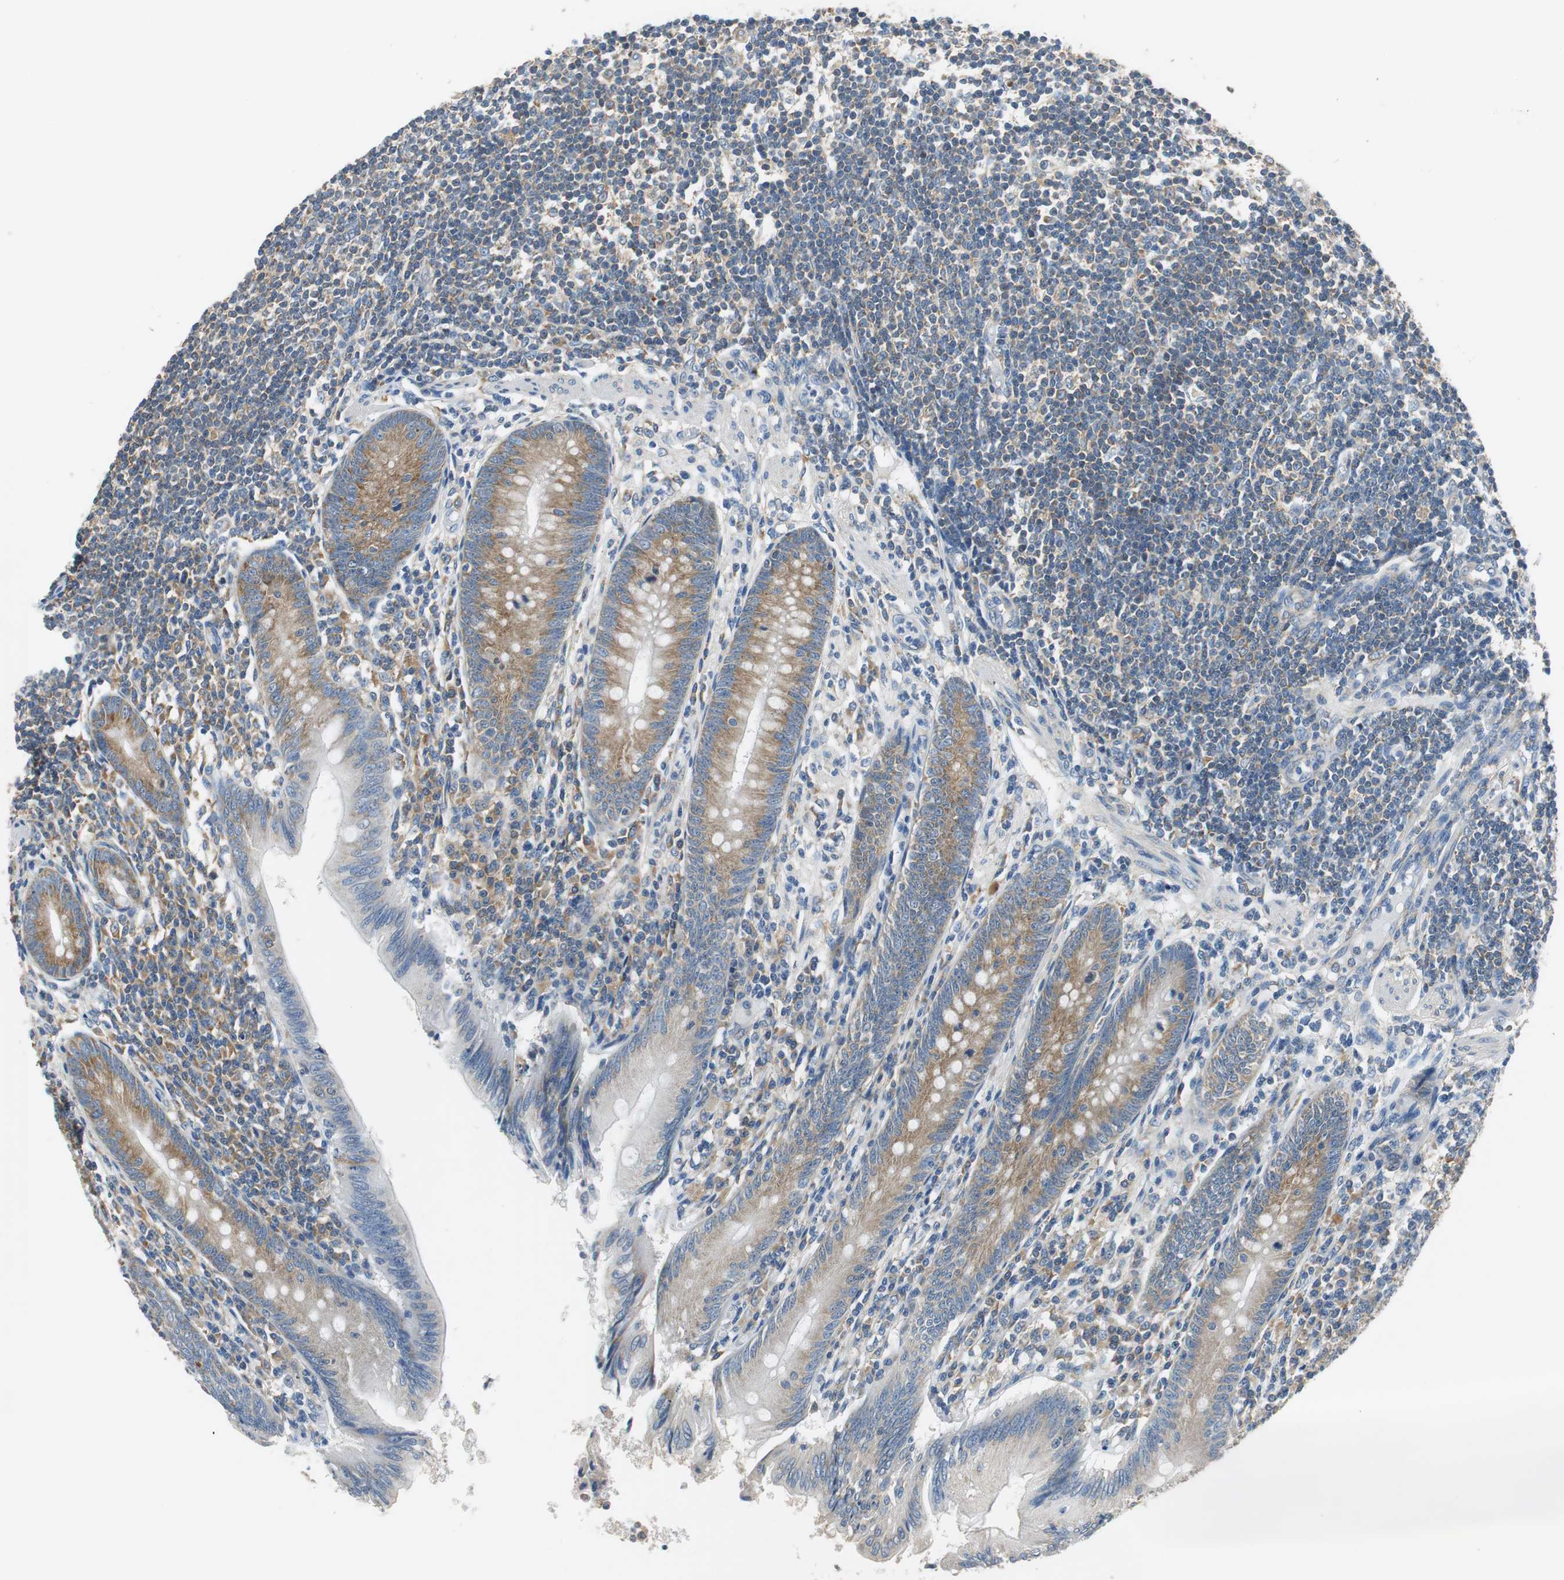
{"staining": {"intensity": "moderate", "quantity": ">75%", "location": "cytoplasmic/membranous"}, "tissue": "appendix", "cell_type": "Glandular cells", "image_type": "normal", "snomed": [{"axis": "morphology", "description": "Normal tissue, NOS"}, {"axis": "morphology", "description": "Inflammation, NOS"}, {"axis": "topography", "description": "Appendix"}], "caption": "This image shows immunohistochemistry (IHC) staining of normal human appendix, with medium moderate cytoplasmic/membranous expression in approximately >75% of glandular cells.", "gene": "CNOT3", "patient": {"sex": "male", "age": 46}}